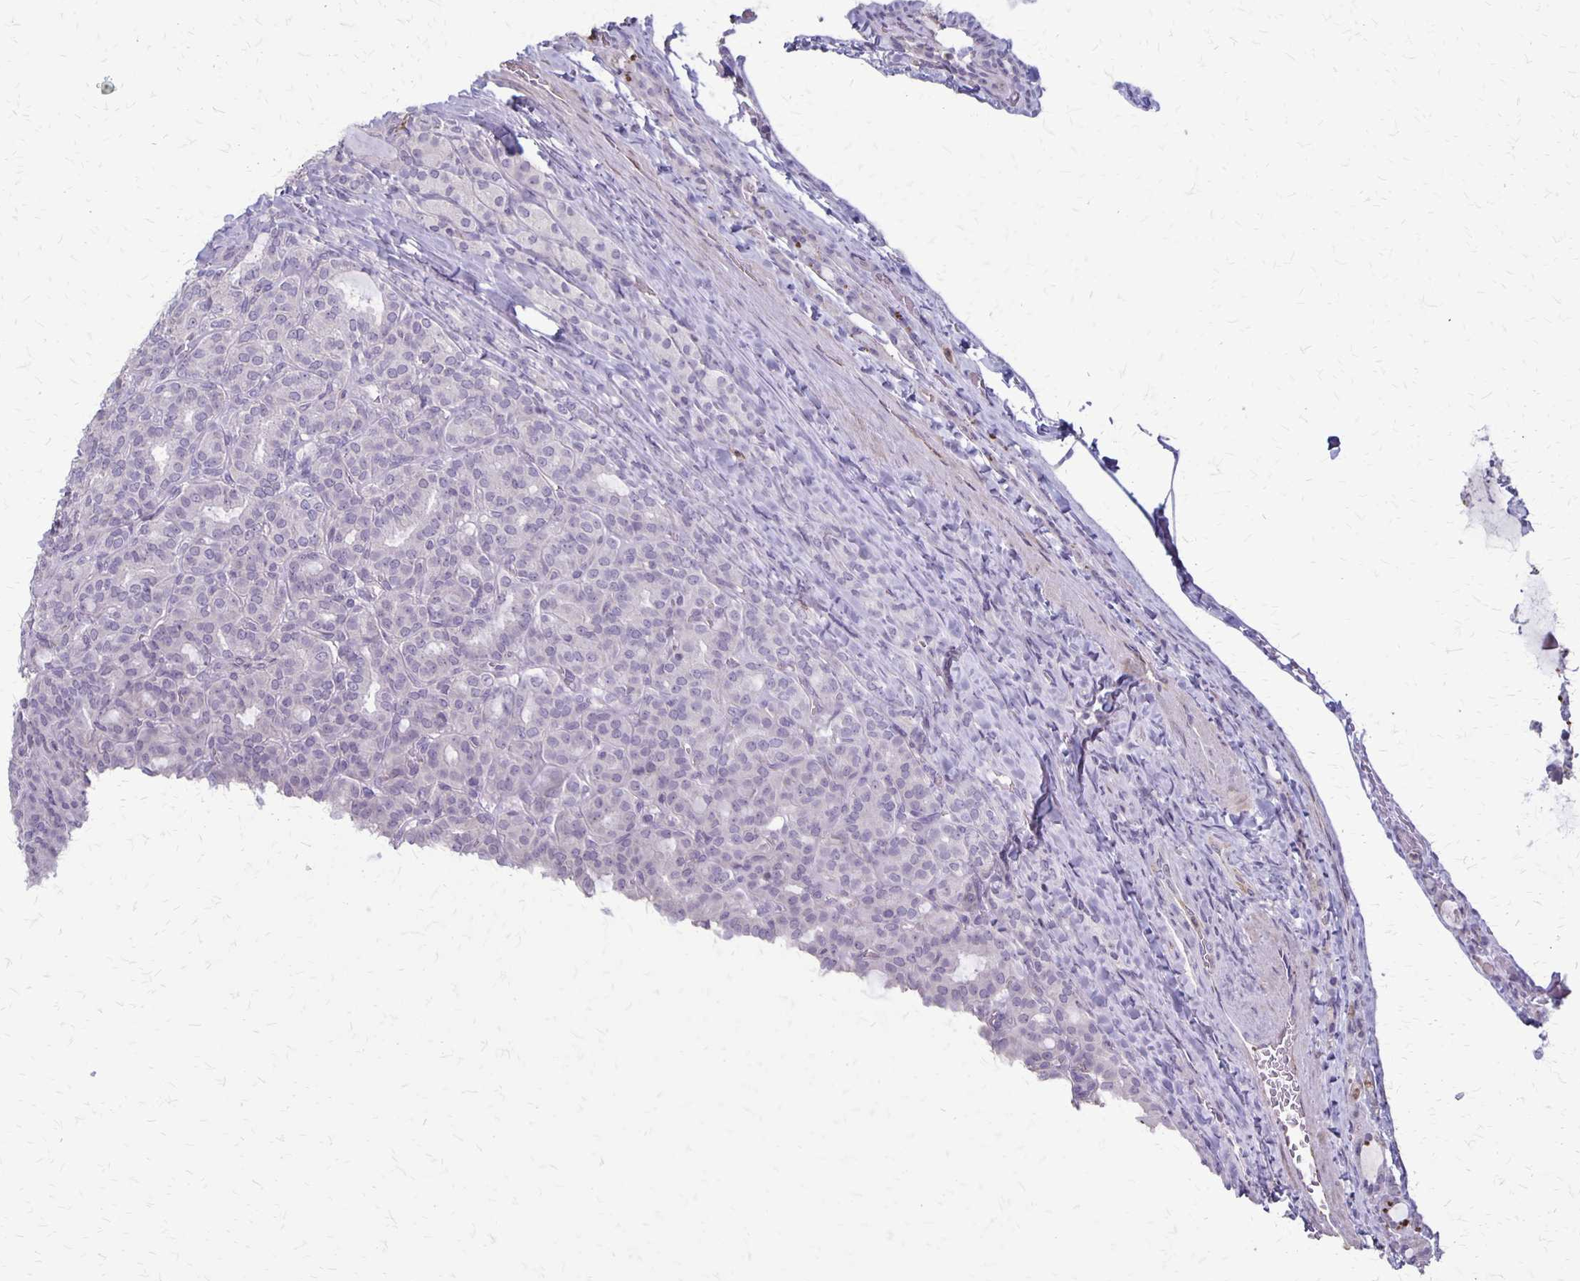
{"staining": {"intensity": "negative", "quantity": "none", "location": "none"}, "tissue": "thyroid cancer", "cell_type": "Tumor cells", "image_type": "cancer", "snomed": [{"axis": "morphology", "description": "Normal tissue, NOS"}, {"axis": "morphology", "description": "Follicular adenoma carcinoma, NOS"}, {"axis": "topography", "description": "Thyroid gland"}], "caption": "Tumor cells are negative for brown protein staining in thyroid follicular adenoma carcinoma.", "gene": "SEPTIN5", "patient": {"sex": "female", "age": 31}}